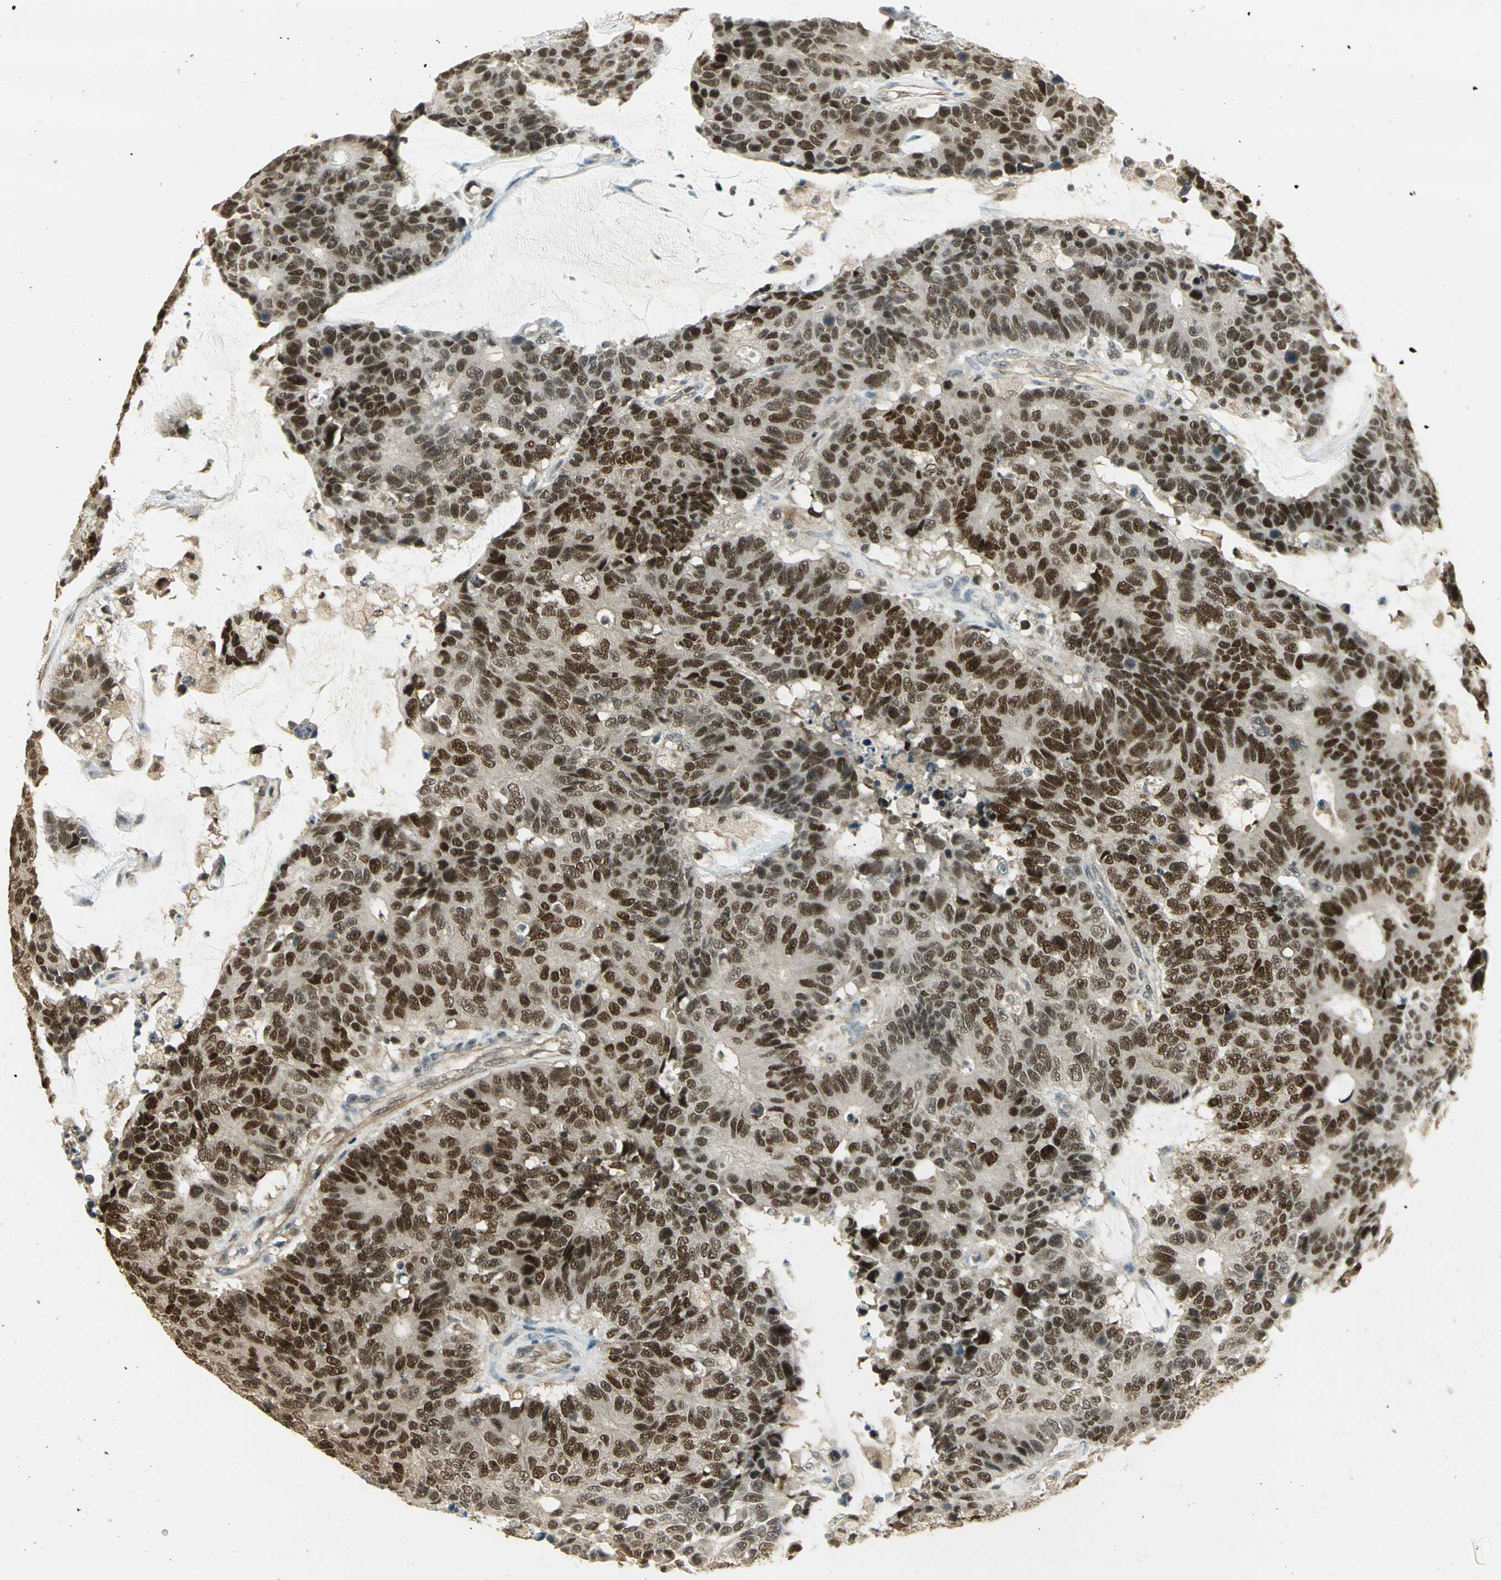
{"staining": {"intensity": "strong", "quantity": ">75%", "location": "nuclear"}, "tissue": "colorectal cancer", "cell_type": "Tumor cells", "image_type": "cancer", "snomed": [{"axis": "morphology", "description": "Adenocarcinoma, NOS"}, {"axis": "topography", "description": "Colon"}], "caption": "IHC (DAB) staining of colorectal adenocarcinoma demonstrates strong nuclear protein positivity in about >75% of tumor cells.", "gene": "ELF1", "patient": {"sex": "female", "age": 86}}